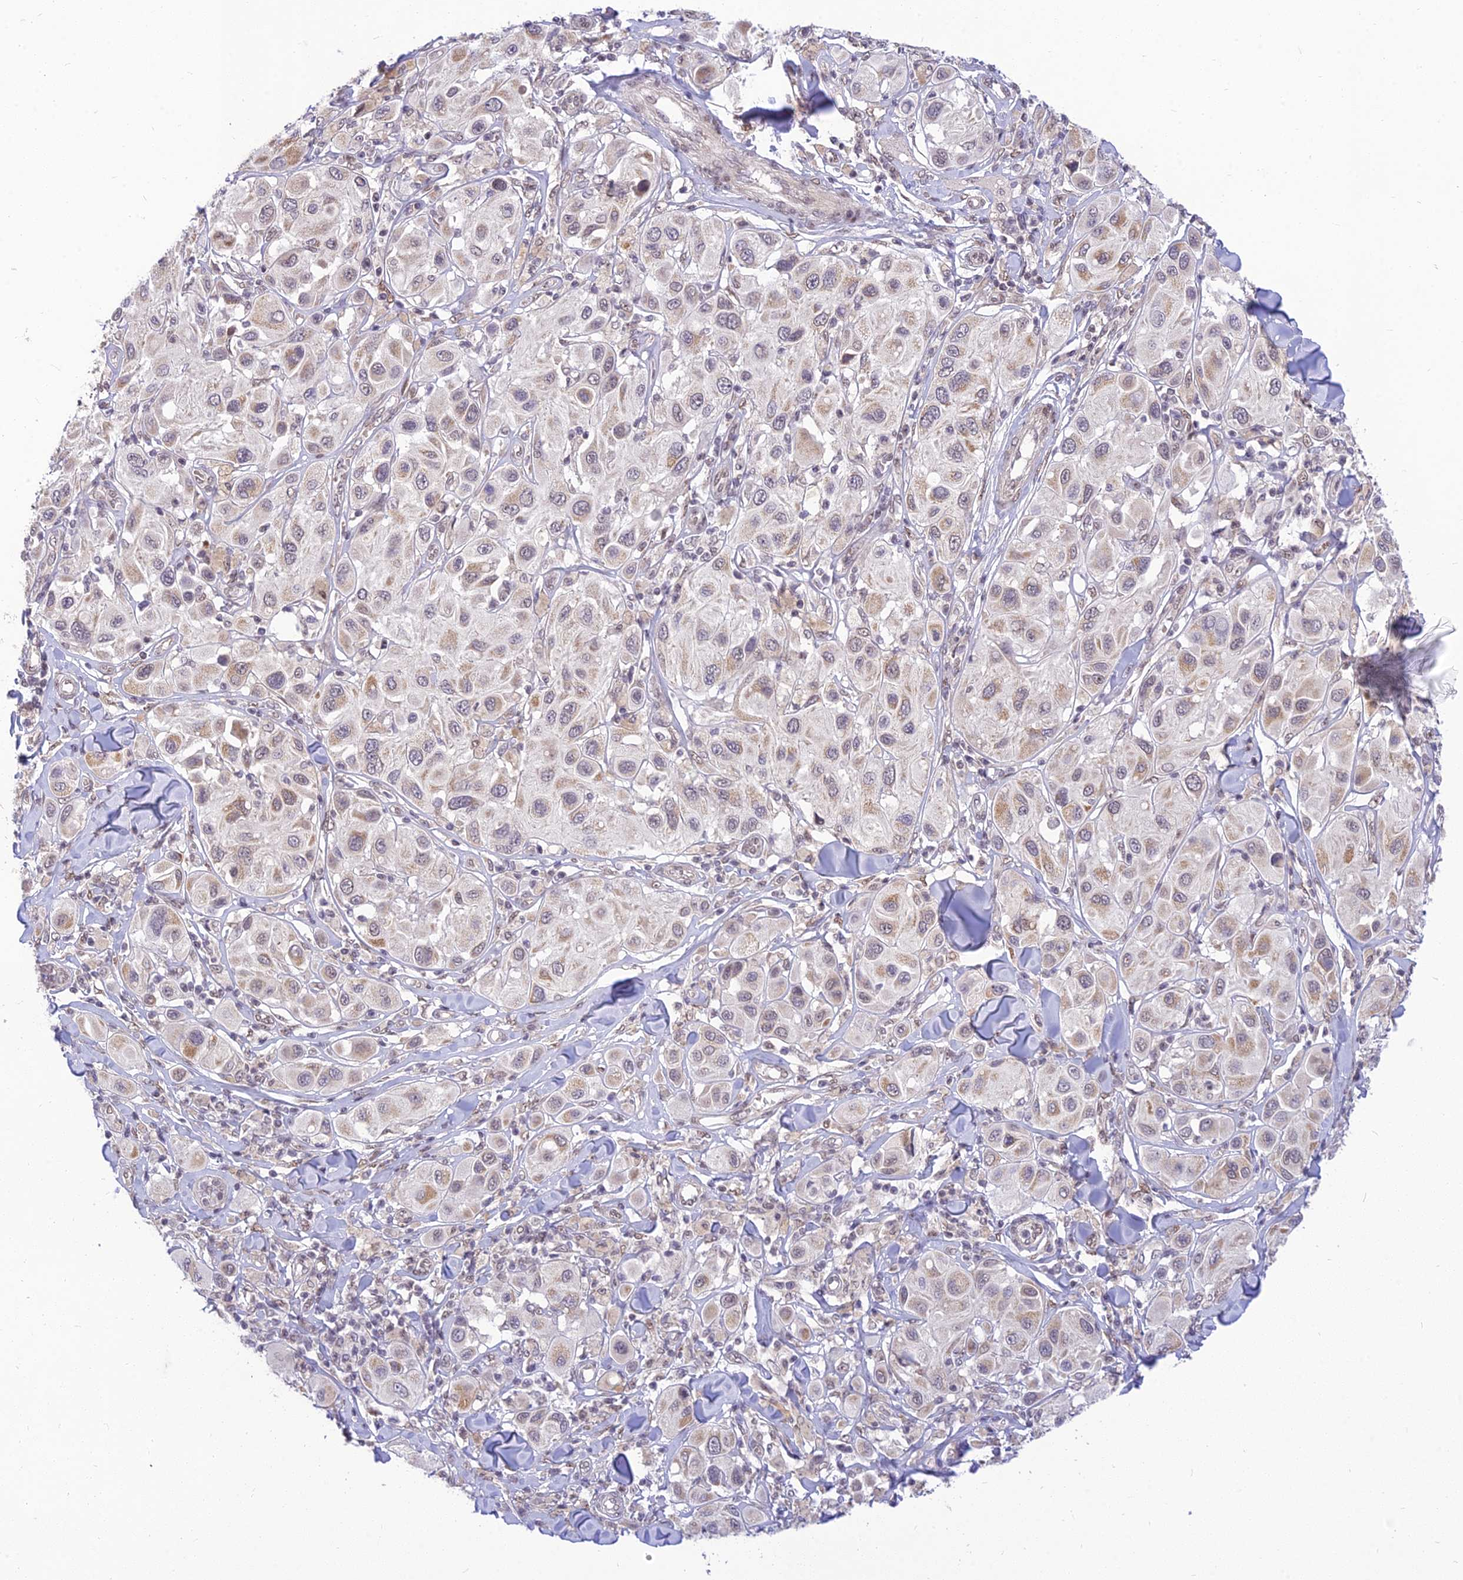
{"staining": {"intensity": "weak", "quantity": "25%-75%", "location": "nuclear"}, "tissue": "melanoma", "cell_type": "Tumor cells", "image_type": "cancer", "snomed": [{"axis": "morphology", "description": "Malignant melanoma, Metastatic site"}, {"axis": "topography", "description": "Skin"}], "caption": "Protein analysis of malignant melanoma (metastatic site) tissue shows weak nuclear staining in about 25%-75% of tumor cells. (Stains: DAB in brown, nuclei in blue, Microscopy: brightfield microscopy at high magnification).", "gene": "MICOS13", "patient": {"sex": "male", "age": 41}}